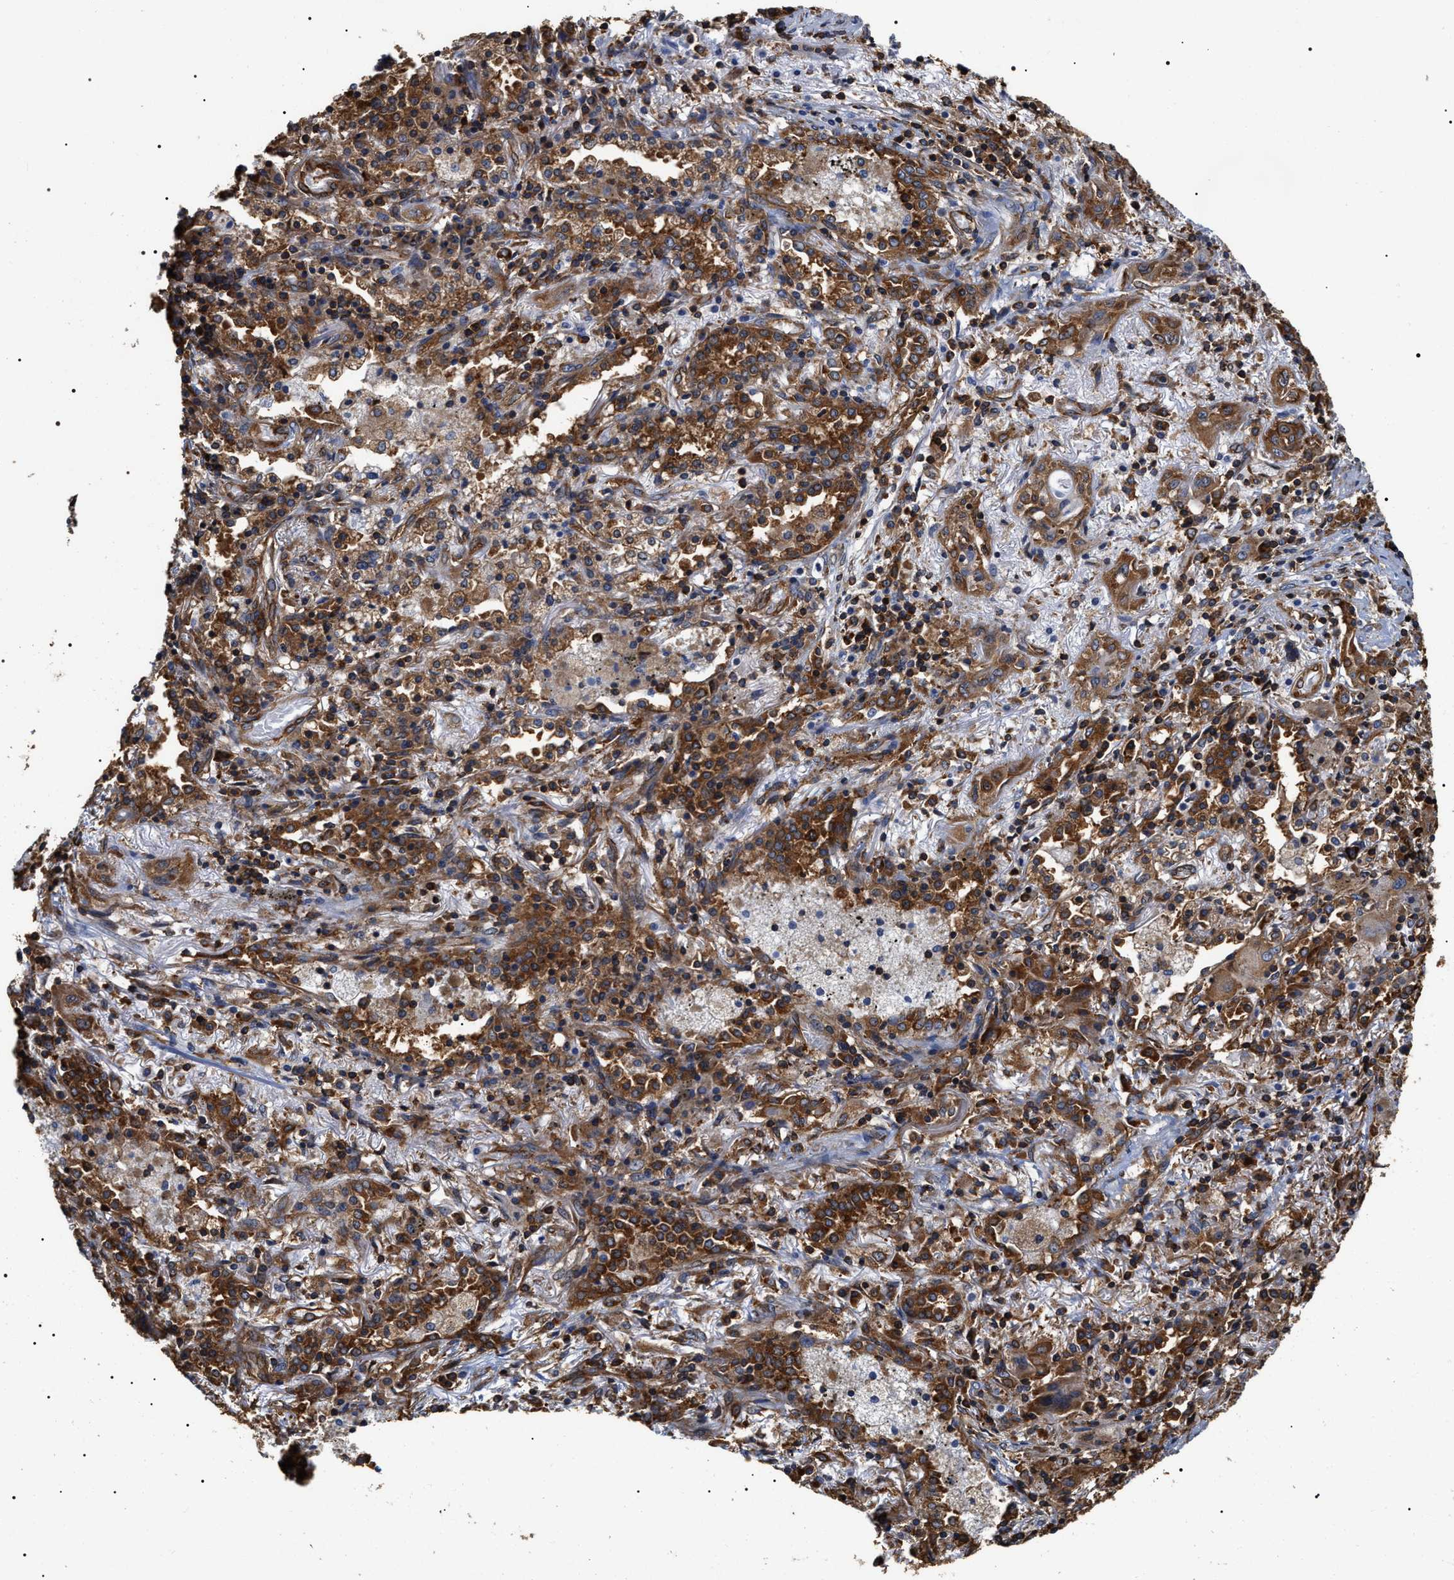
{"staining": {"intensity": "strong", "quantity": ">75%", "location": "cytoplasmic/membranous"}, "tissue": "lung cancer", "cell_type": "Tumor cells", "image_type": "cancer", "snomed": [{"axis": "morphology", "description": "Squamous cell carcinoma, NOS"}, {"axis": "topography", "description": "Lung"}], "caption": "Human lung cancer stained for a protein (brown) demonstrates strong cytoplasmic/membranous positive expression in approximately >75% of tumor cells.", "gene": "SERBP1", "patient": {"sex": "female", "age": 47}}